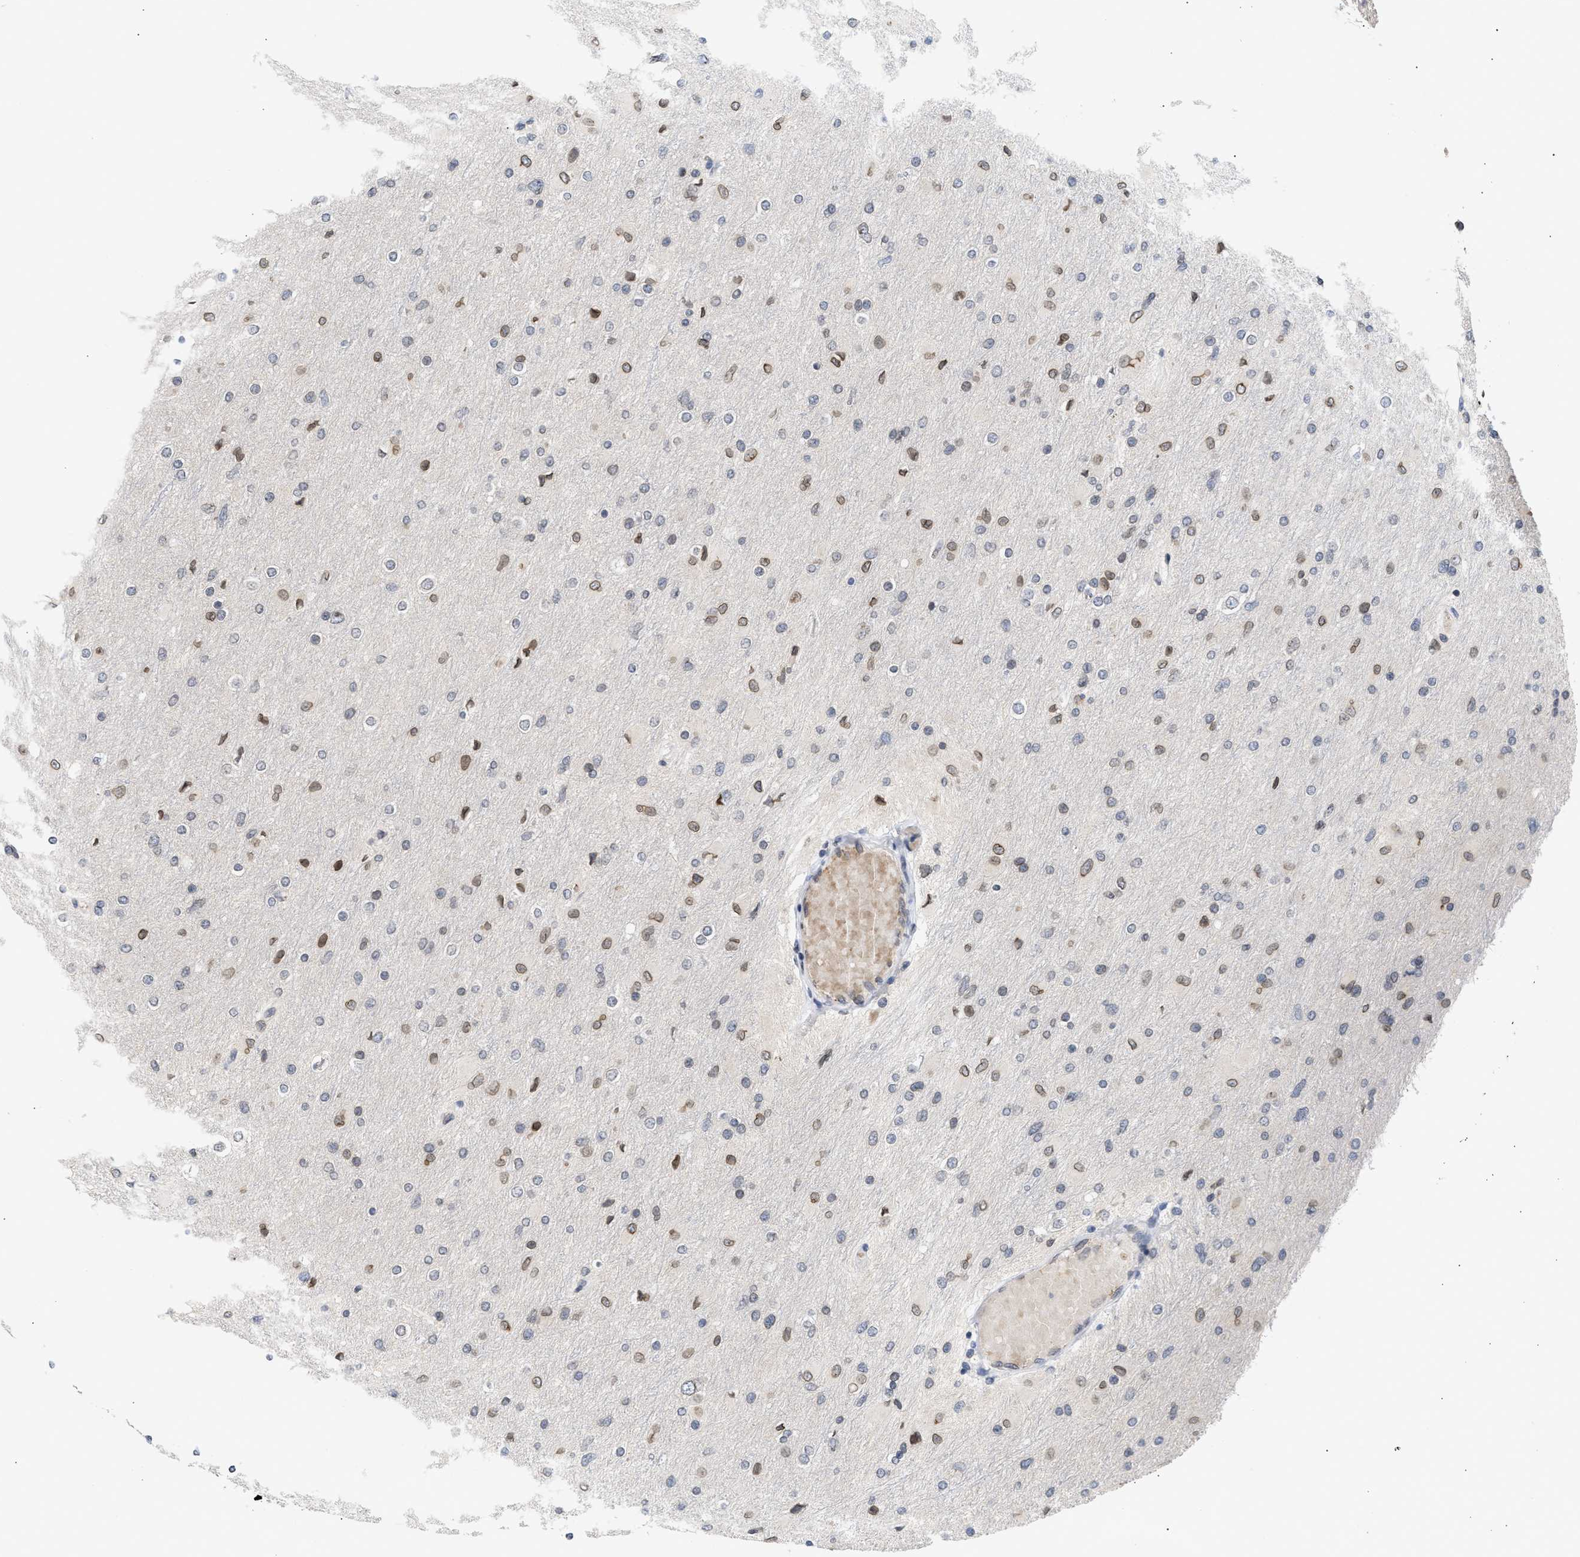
{"staining": {"intensity": "weak", "quantity": "25%-75%", "location": "nuclear"}, "tissue": "glioma", "cell_type": "Tumor cells", "image_type": "cancer", "snomed": [{"axis": "morphology", "description": "Glioma, malignant, High grade"}, {"axis": "topography", "description": "Cerebral cortex"}], "caption": "A photomicrograph of human malignant glioma (high-grade) stained for a protein shows weak nuclear brown staining in tumor cells.", "gene": "NUP62", "patient": {"sex": "female", "age": 36}}